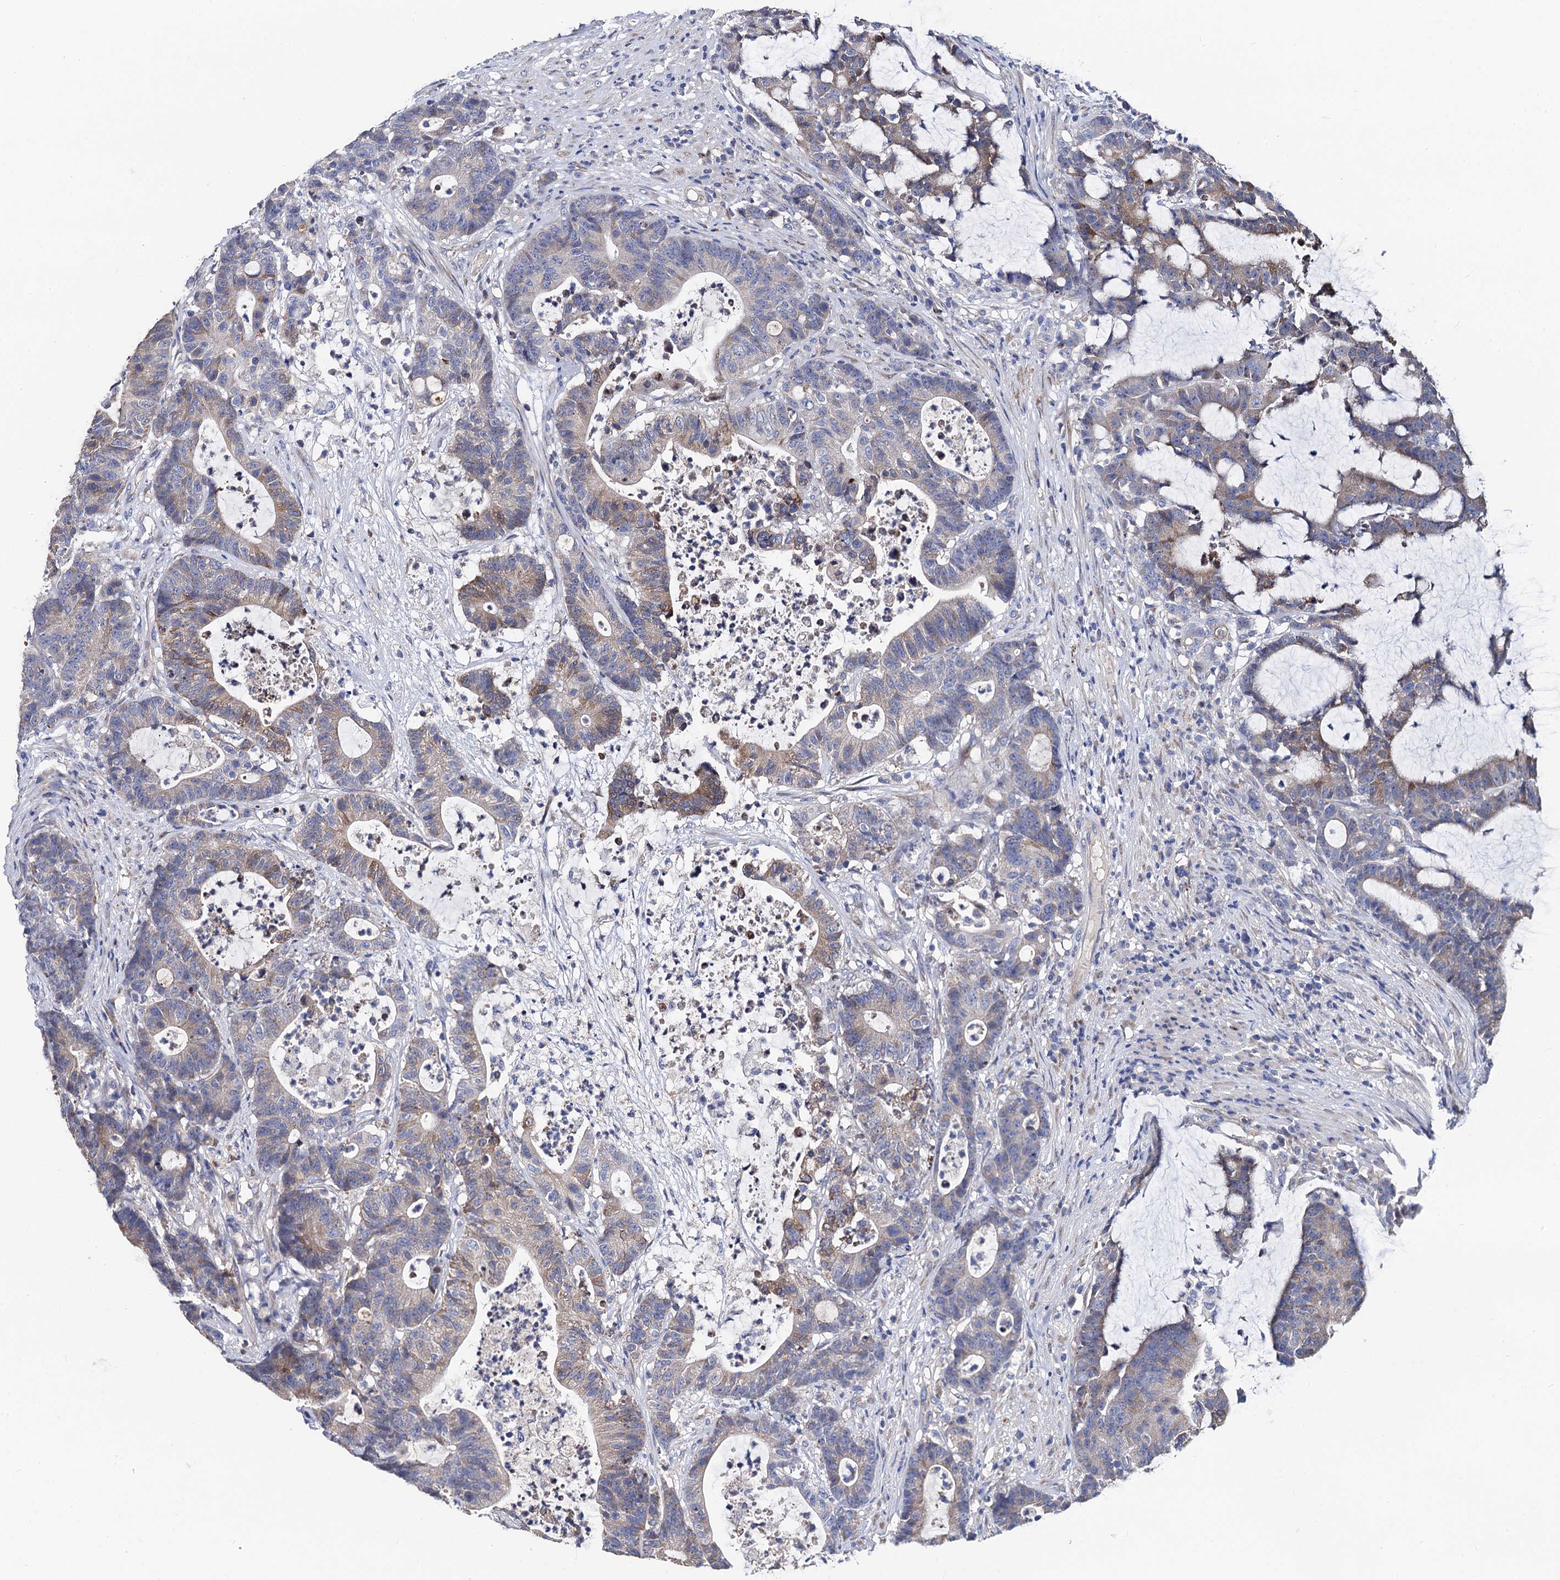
{"staining": {"intensity": "weak", "quantity": "<25%", "location": "cytoplasmic/membranous"}, "tissue": "colorectal cancer", "cell_type": "Tumor cells", "image_type": "cancer", "snomed": [{"axis": "morphology", "description": "Adenocarcinoma, NOS"}, {"axis": "topography", "description": "Colon"}], "caption": "High magnification brightfield microscopy of colorectal adenocarcinoma stained with DAB (3,3'-diaminobenzidine) (brown) and counterstained with hematoxylin (blue): tumor cells show no significant expression.", "gene": "FREM3", "patient": {"sex": "female", "age": 84}}